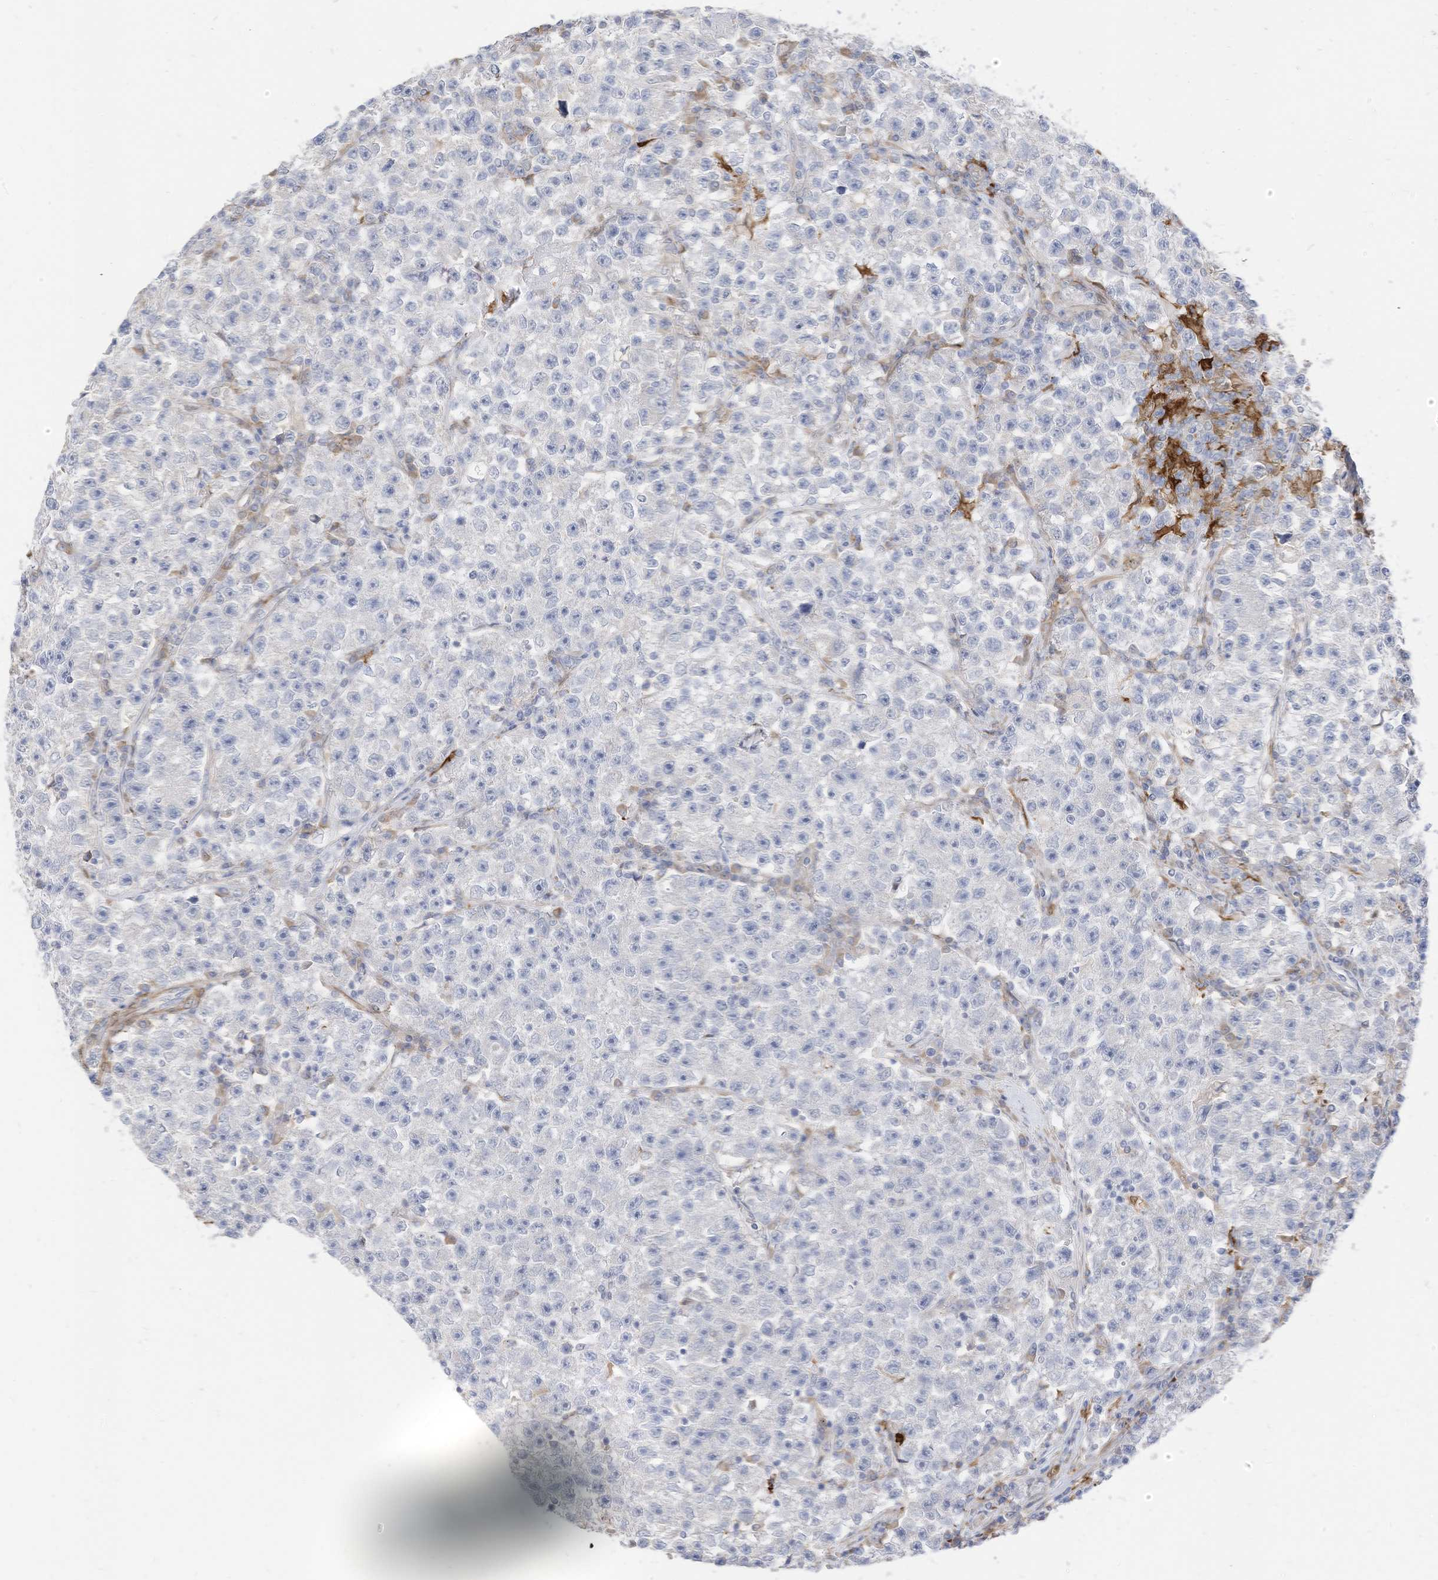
{"staining": {"intensity": "negative", "quantity": "none", "location": "none"}, "tissue": "testis cancer", "cell_type": "Tumor cells", "image_type": "cancer", "snomed": [{"axis": "morphology", "description": "Seminoma, NOS"}, {"axis": "topography", "description": "Testis"}], "caption": "IHC histopathology image of neoplastic tissue: testis cancer (seminoma) stained with DAB (3,3'-diaminobenzidine) demonstrates no significant protein expression in tumor cells.", "gene": "ATP13A1", "patient": {"sex": "male", "age": 22}}